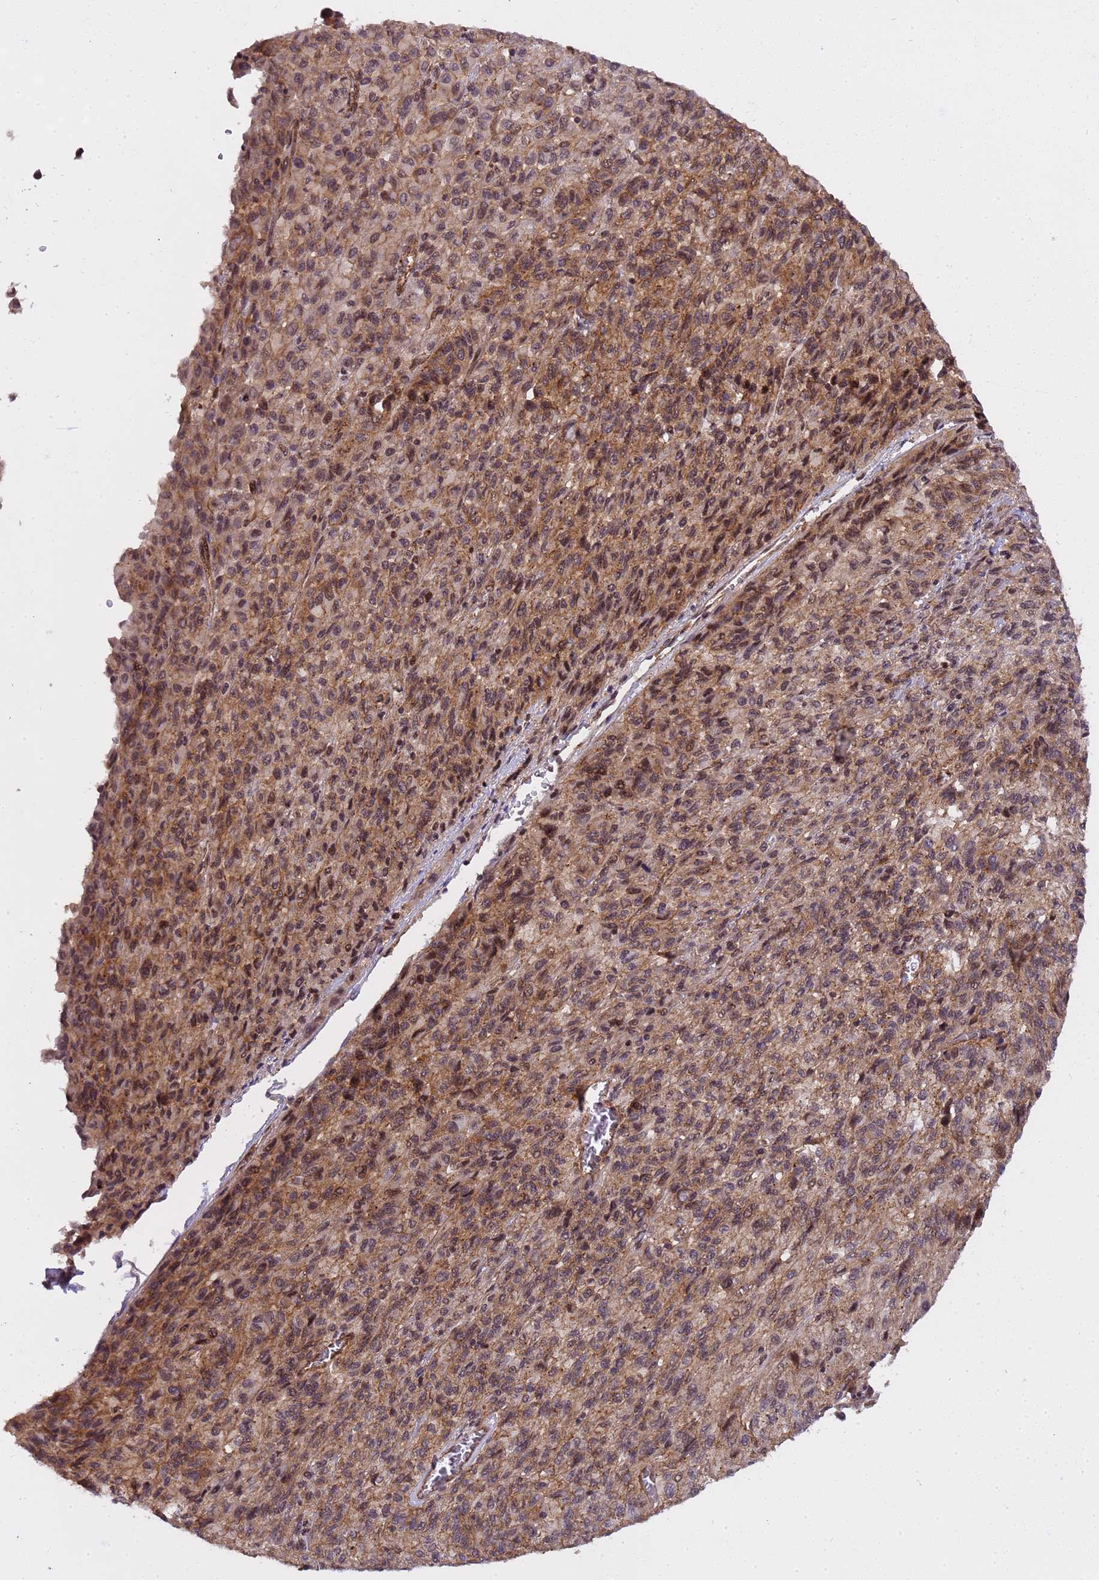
{"staining": {"intensity": "weak", "quantity": "25%-75%", "location": "nuclear"}, "tissue": "melanoma", "cell_type": "Tumor cells", "image_type": "cancer", "snomed": [{"axis": "morphology", "description": "Malignant melanoma, Metastatic site"}, {"axis": "topography", "description": "Lung"}], "caption": "Malignant melanoma (metastatic site) stained with immunohistochemistry reveals weak nuclear staining in approximately 25%-75% of tumor cells.", "gene": "EMC2", "patient": {"sex": "male", "age": 64}}